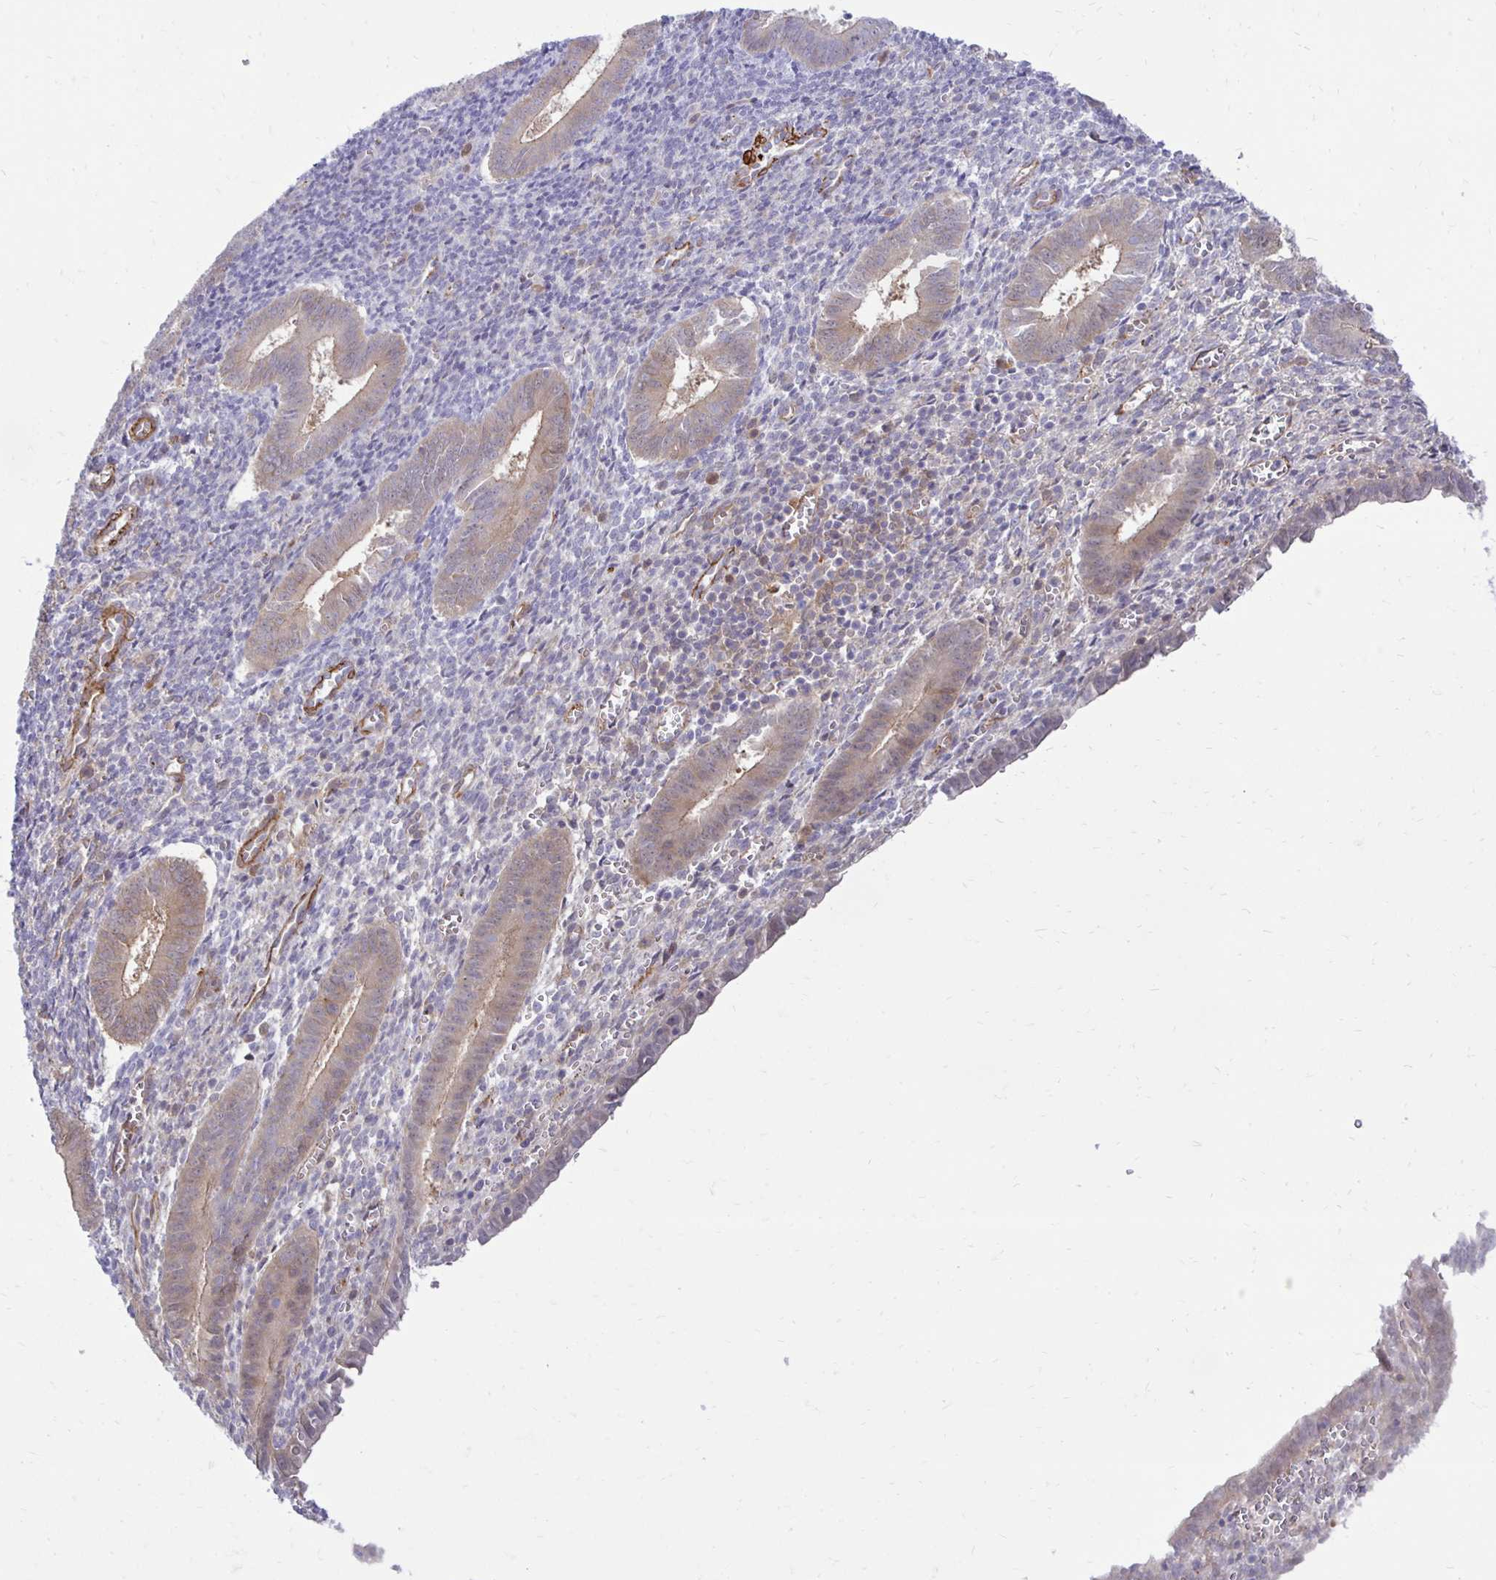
{"staining": {"intensity": "moderate", "quantity": "<25%", "location": "cytoplasmic/membranous"}, "tissue": "endometrium", "cell_type": "Cells in endometrial stroma", "image_type": "normal", "snomed": [{"axis": "morphology", "description": "Normal tissue, NOS"}, {"axis": "topography", "description": "Endometrium"}], "caption": "Endometrium stained for a protein displays moderate cytoplasmic/membranous positivity in cells in endometrial stroma. (Stains: DAB (3,3'-diaminobenzidine) in brown, nuclei in blue, Microscopy: brightfield microscopy at high magnification).", "gene": "CTPS1", "patient": {"sex": "female", "age": 25}}